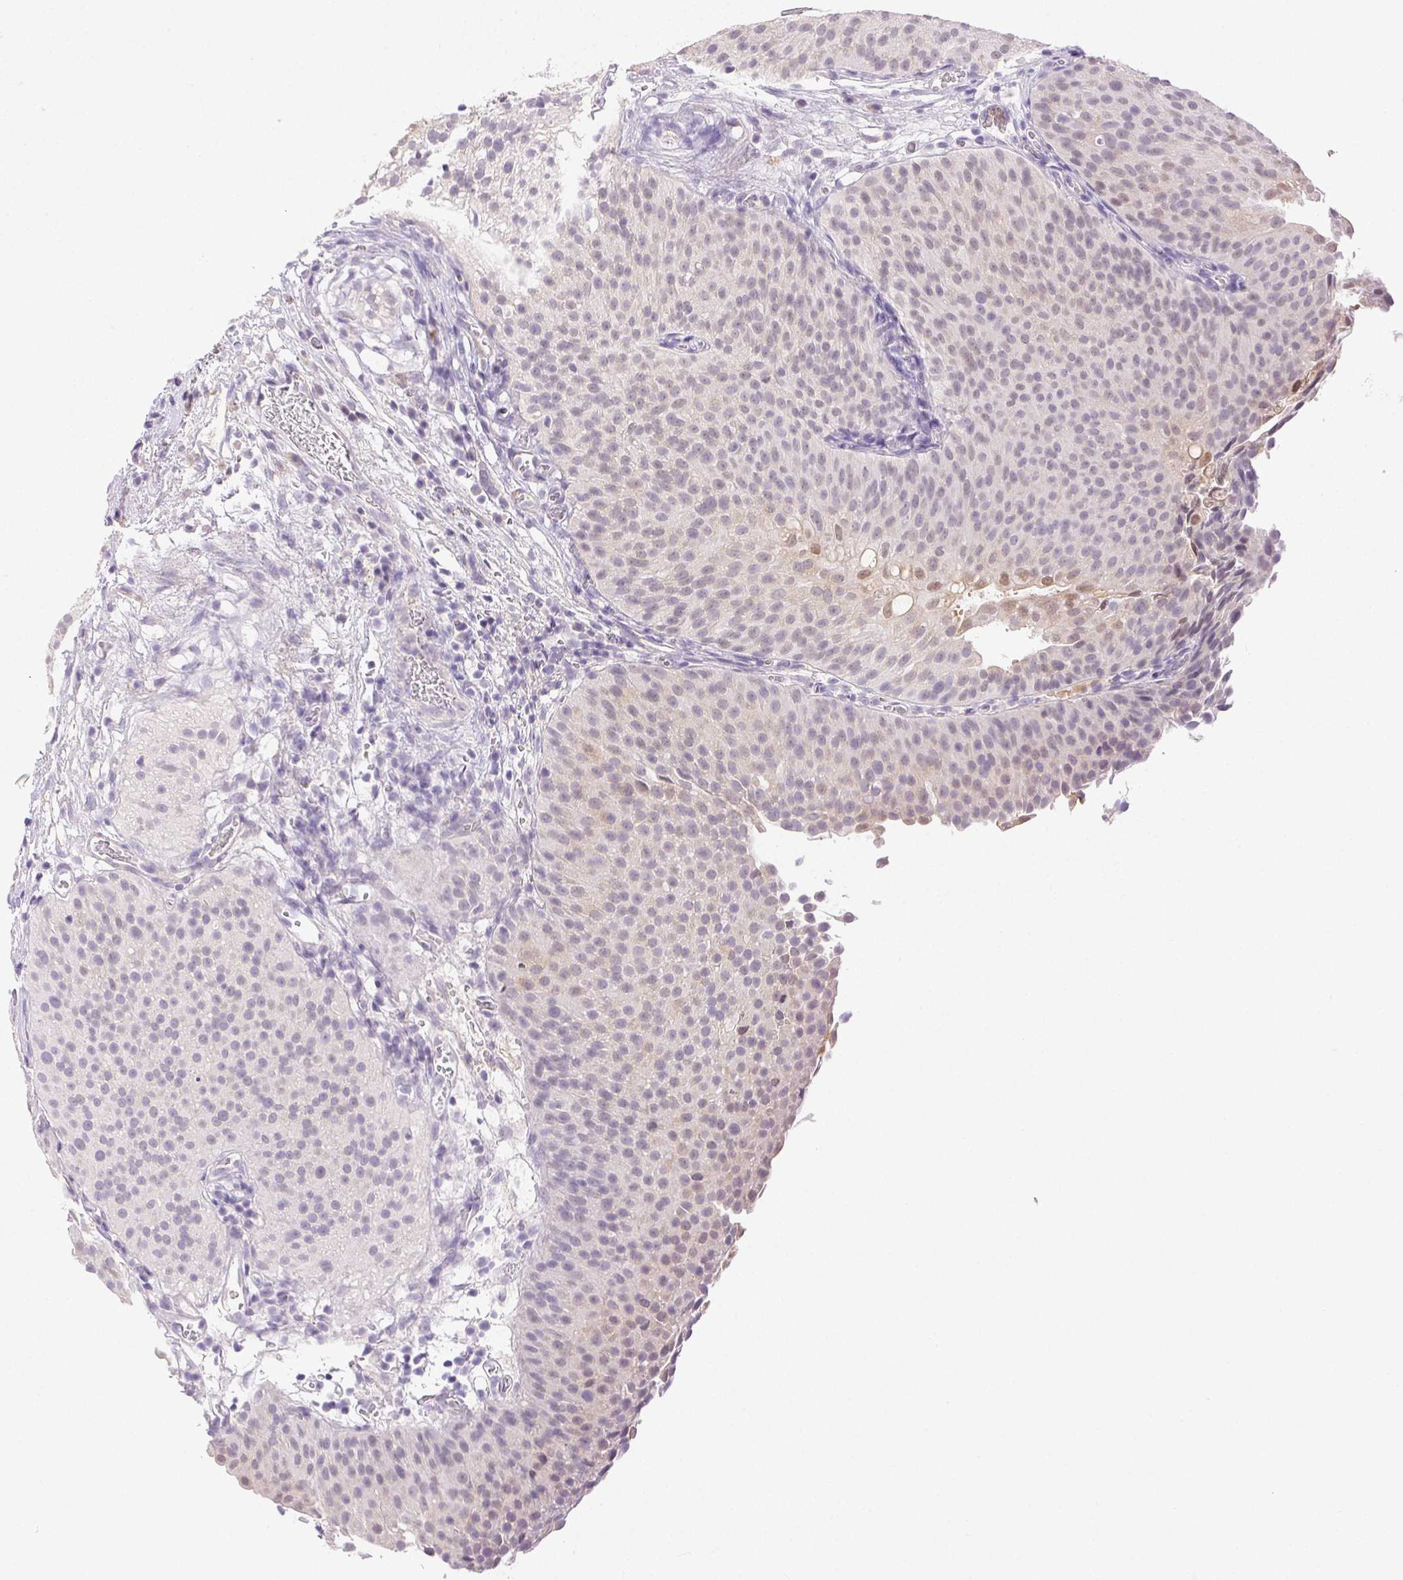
{"staining": {"intensity": "moderate", "quantity": "<25%", "location": "nuclear"}, "tissue": "urothelial cancer", "cell_type": "Tumor cells", "image_type": "cancer", "snomed": [{"axis": "morphology", "description": "Urothelial carcinoma, Low grade"}, {"axis": "topography", "description": "Urinary bladder"}], "caption": "Immunohistochemical staining of human urothelial cancer displays moderate nuclear protein expression in approximately <25% of tumor cells. Using DAB (3,3'-diaminobenzidine) (brown) and hematoxylin (blue) stains, captured at high magnification using brightfield microscopy.", "gene": "EMX2", "patient": {"sex": "male", "age": 80}}